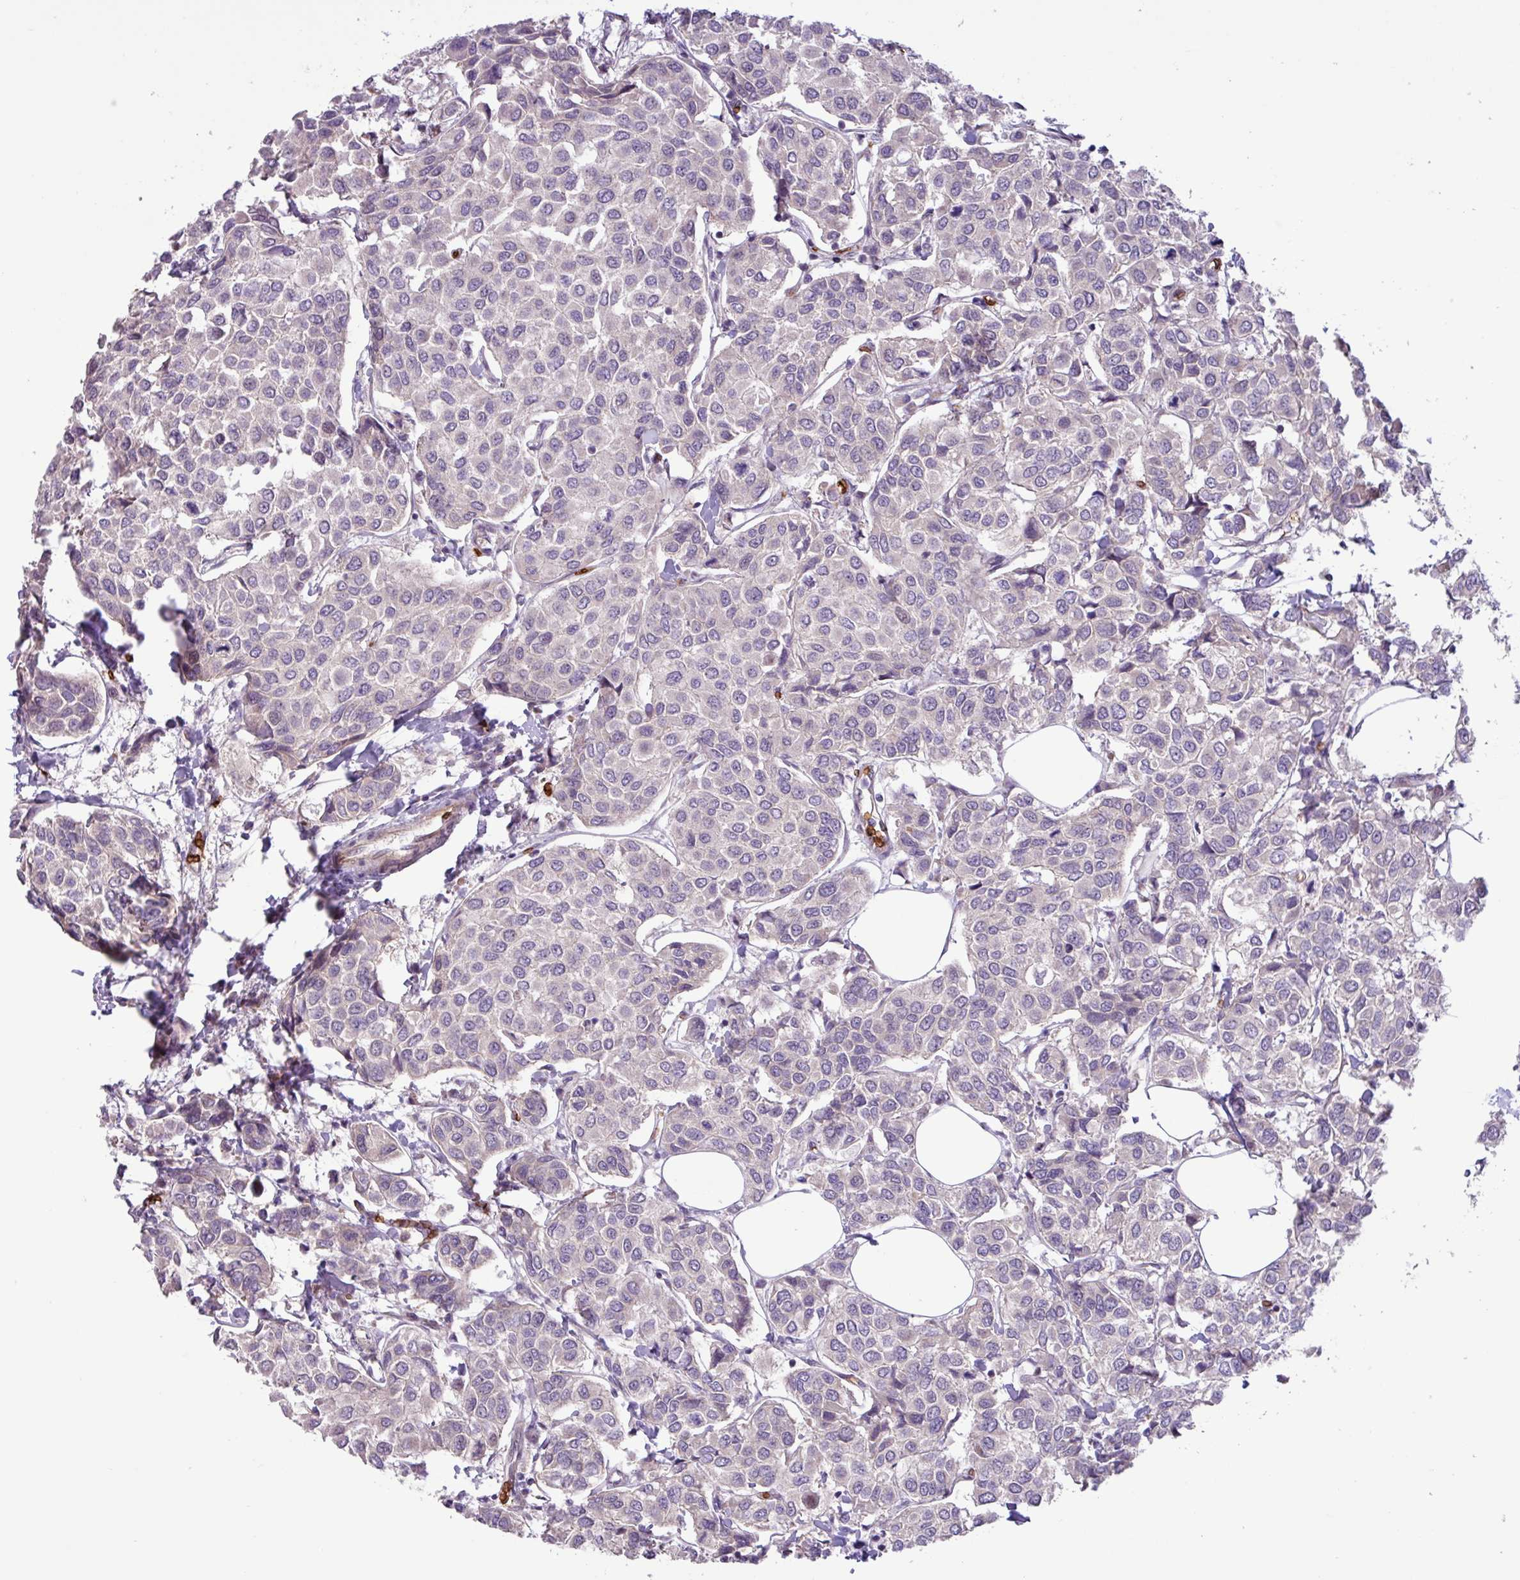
{"staining": {"intensity": "negative", "quantity": "none", "location": "none"}, "tissue": "breast cancer", "cell_type": "Tumor cells", "image_type": "cancer", "snomed": [{"axis": "morphology", "description": "Duct carcinoma"}, {"axis": "topography", "description": "Breast"}], "caption": "The immunohistochemistry image has no significant expression in tumor cells of breast cancer (infiltrating ductal carcinoma) tissue.", "gene": "RAD21L1", "patient": {"sex": "female", "age": 55}}